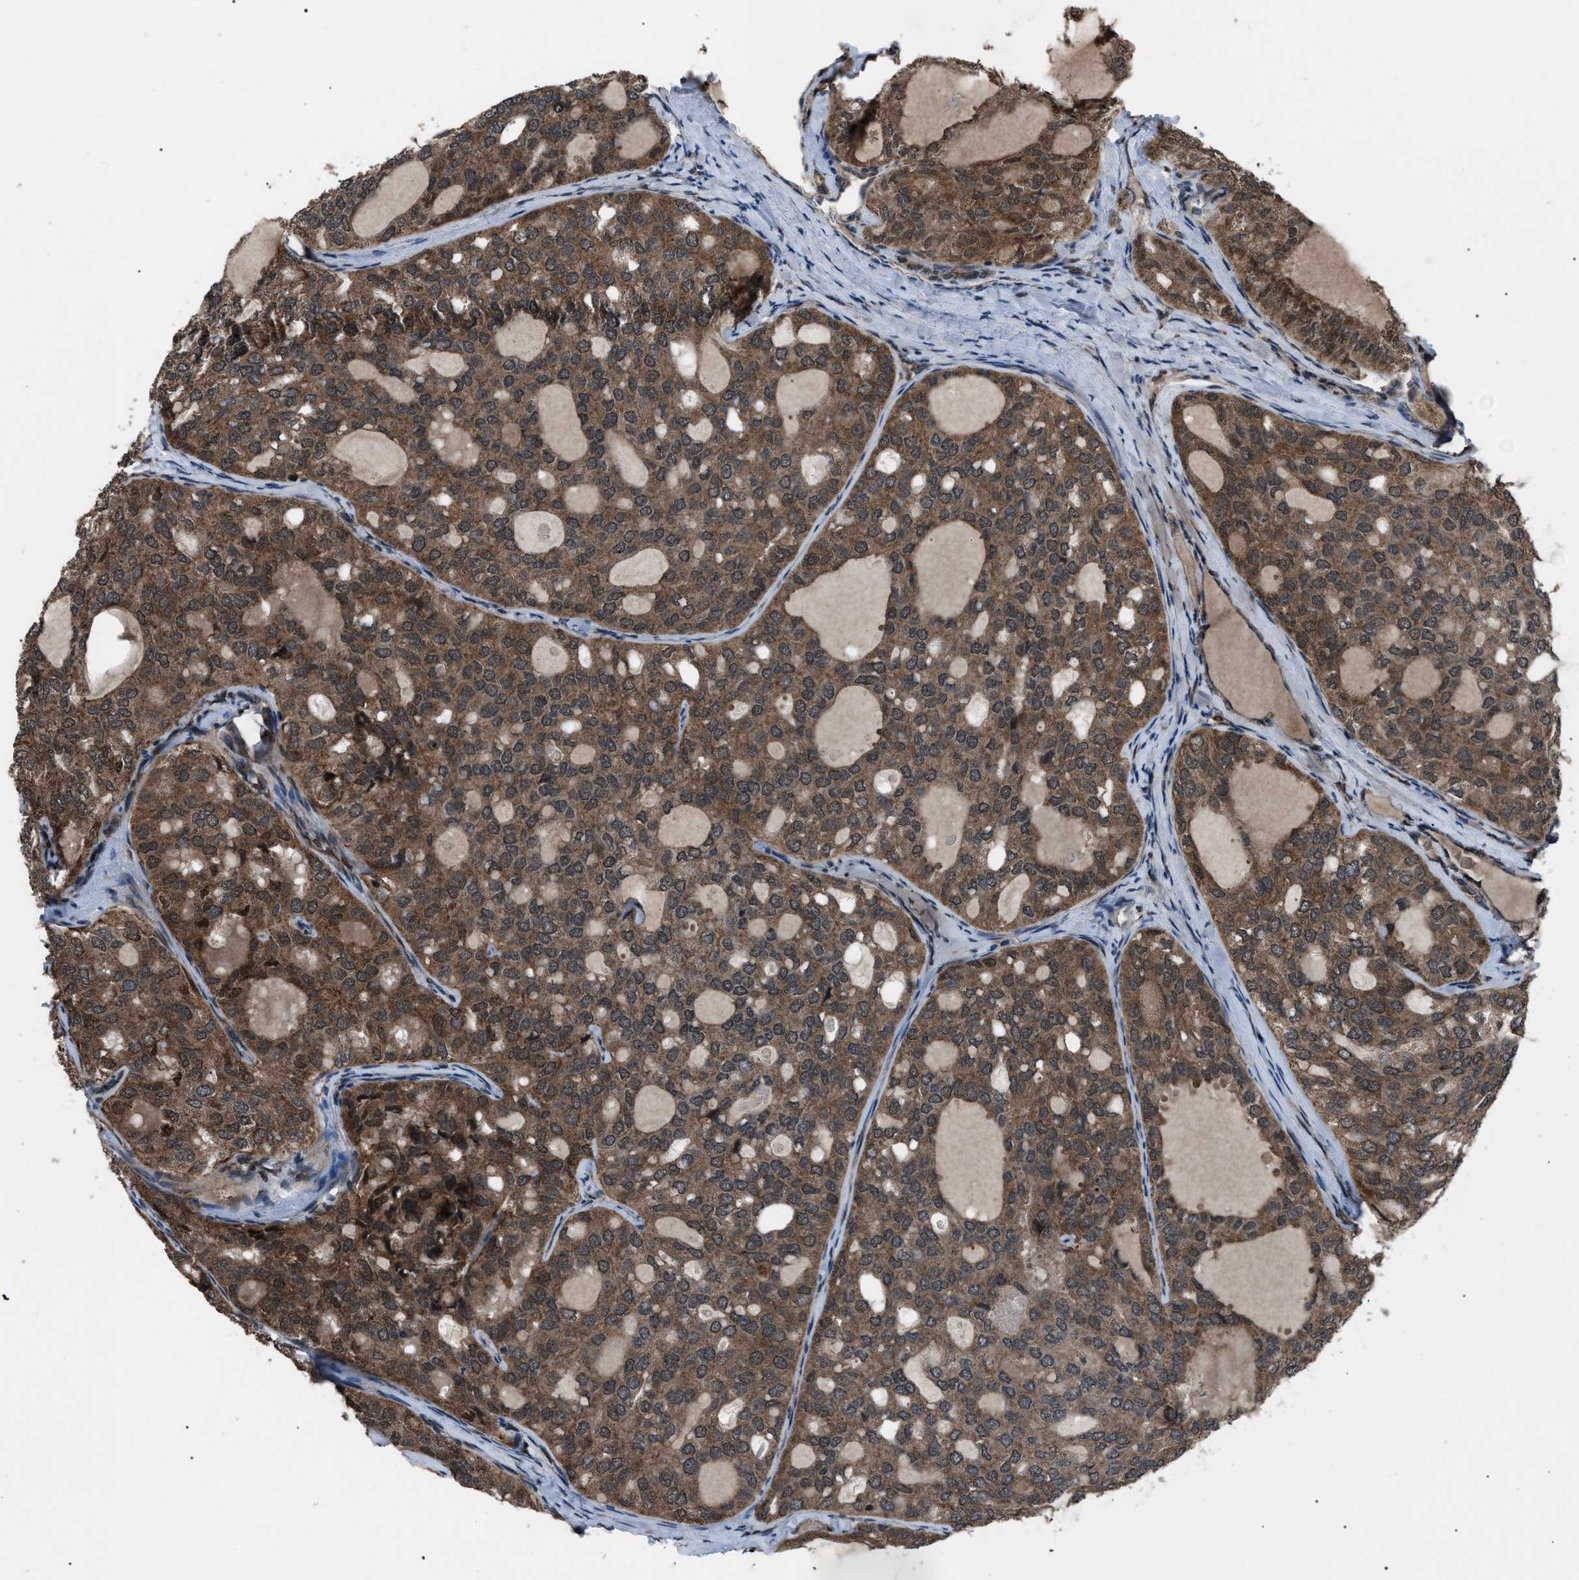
{"staining": {"intensity": "strong", "quantity": ">75%", "location": "cytoplasmic/membranous"}, "tissue": "thyroid cancer", "cell_type": "Tumor cells", "image_type": "cancer", "snomed": [{"axis": "morphology", "description": "Follicular adenoma carcinoma, NOS"}, {"axis": "topography", "description": "Thyroid gland"}], "caption": "Thyroid follicular adenoma carcinoma stained with DAB (3,3'-diaminobenzidine) immunohistochemistry exhibits high levels of strong cytoplasmic/membranous staining in approximately >75% of tumor cells. (brown staining indicates protein expression, while blue staining denotes nuclei).", "gene": "ZFAND2A", "patient": {"sex": "male", "age": 75}}